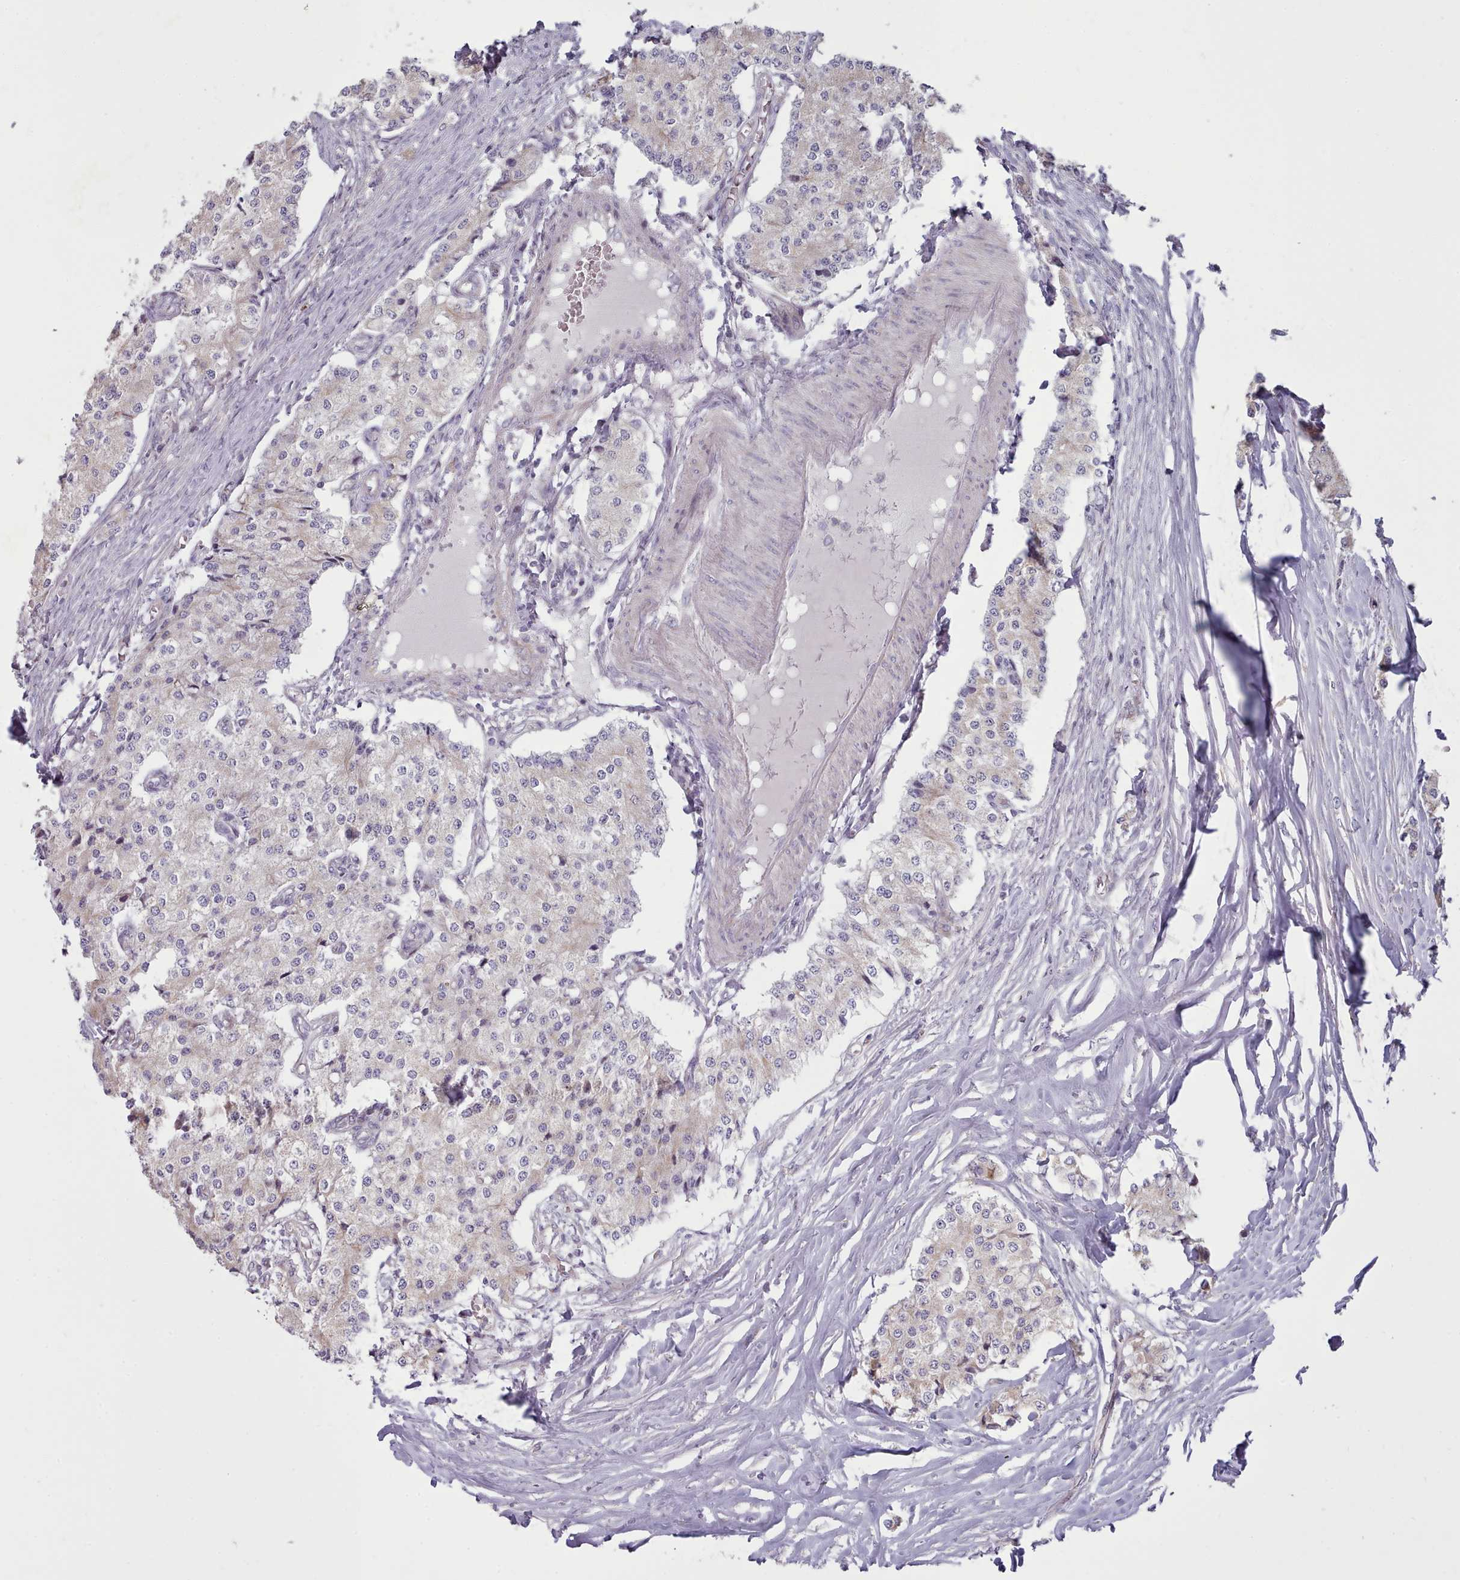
{"staining": {"intensity": "negative", "quantity": "none", "location": "none"}, "tissue": "carcinoid", "cell_type": "Tumor cells", "image_type": "cancer", "snomed": [{"axis": "morphology", "description": "Carcinoid, malignant, NOS"}, {"axis": "topography", "description": "Colon"}], "caption": "Human malignant carcinoid stained for a protein using immunohistochemistry (IHC) shows no staining in tumor cells.", "gene": "SLC52A3", "patient": {"sex": "female", "age": 52}}